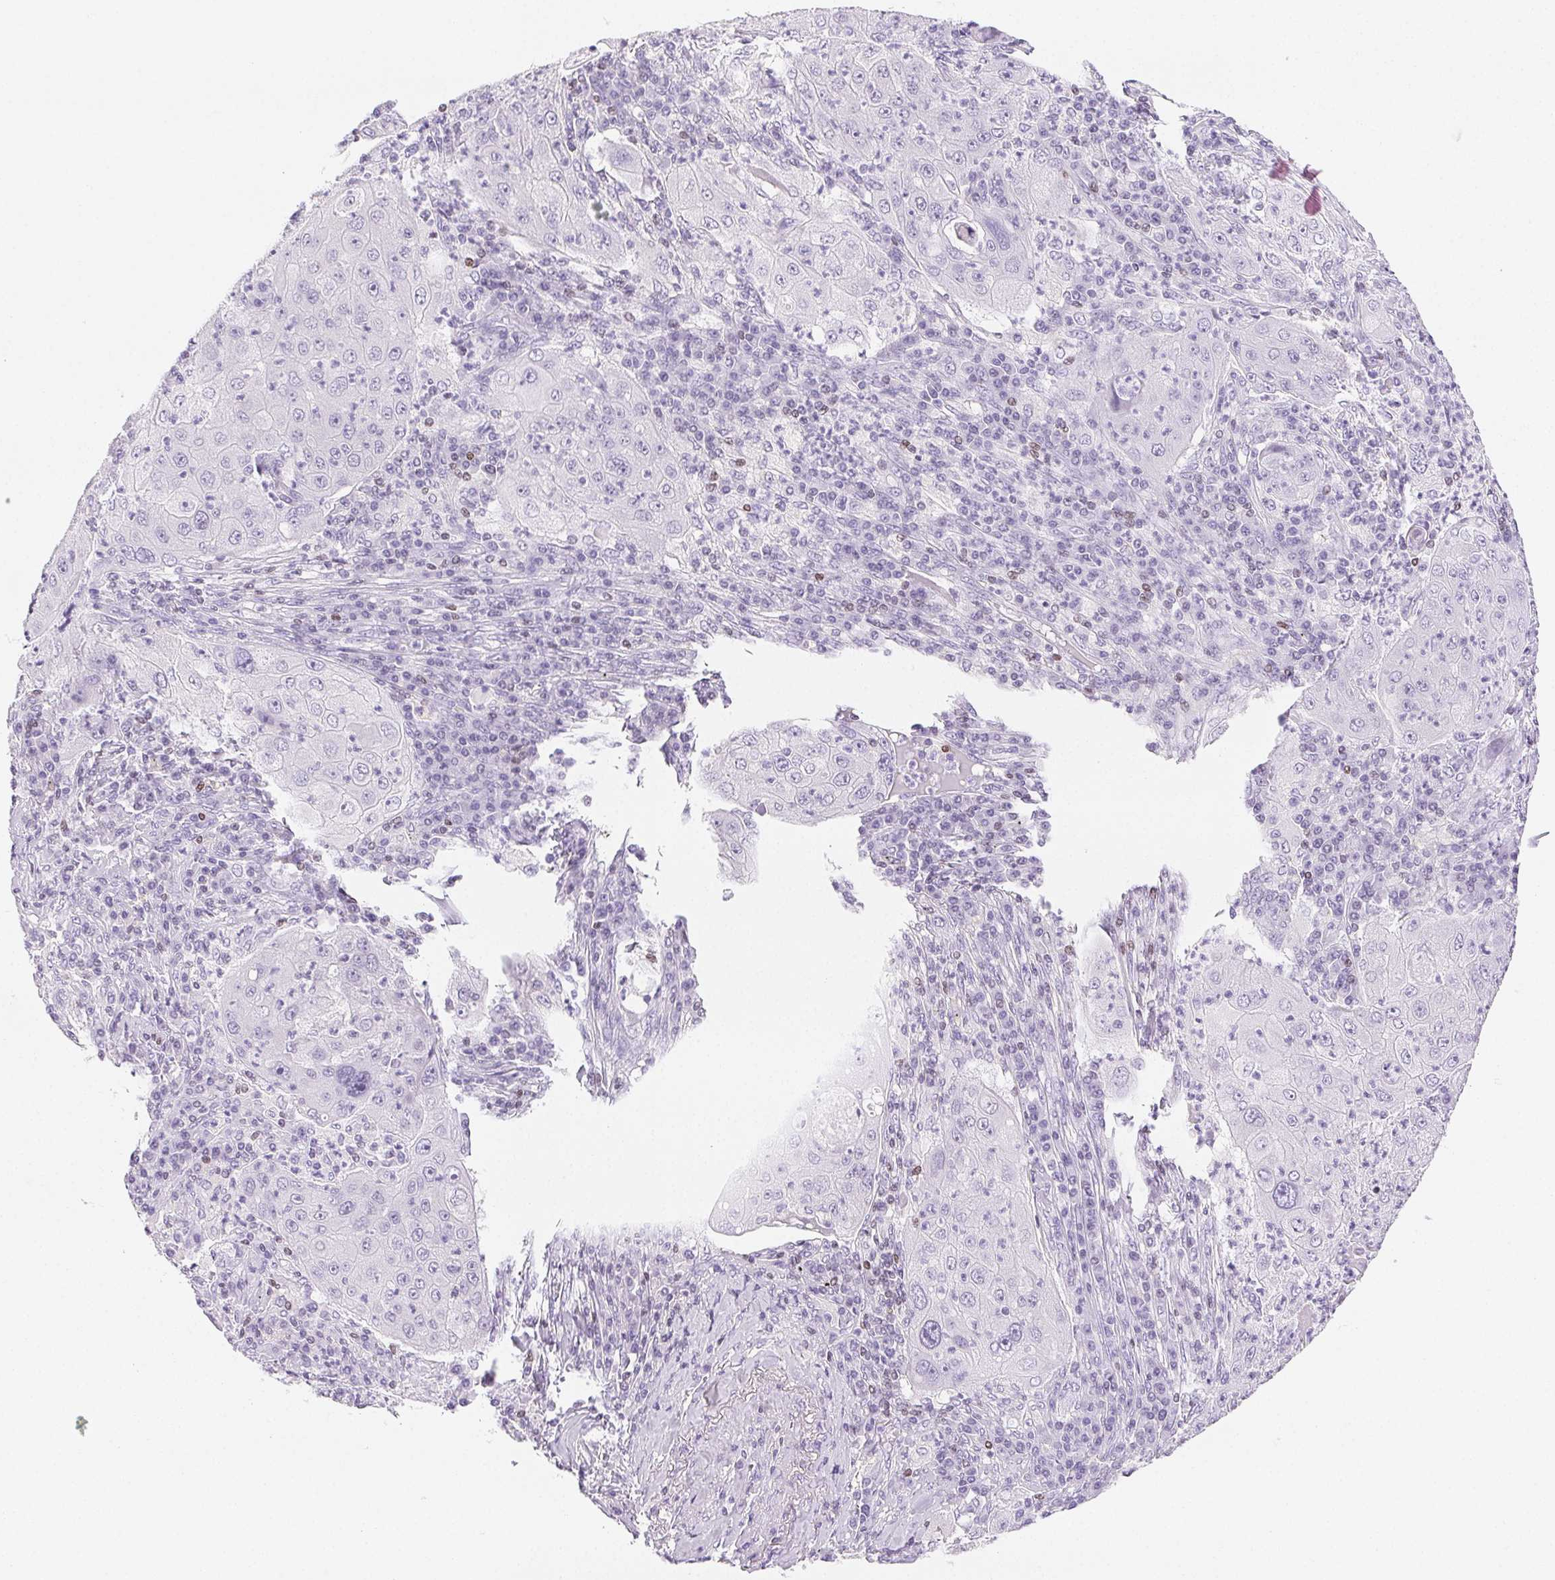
{"staining": {"intensity": "negative", "quantity": "none", "location": "none"}, "tissue": "lung cancer", "cell_type": "Tumor cells", "image_type": "cancer", "snomed": [{"axis": "morphology", "description": "Squamous cell carcinoma, NOS"}, {"axis": "topography", "description": "Lung"}], "caption": "Tumor cells are negative for protein expression in human lung squamous cell carcinoma.", "gene": "BEND2", "patient": {"sex": "female", "age": 59}}